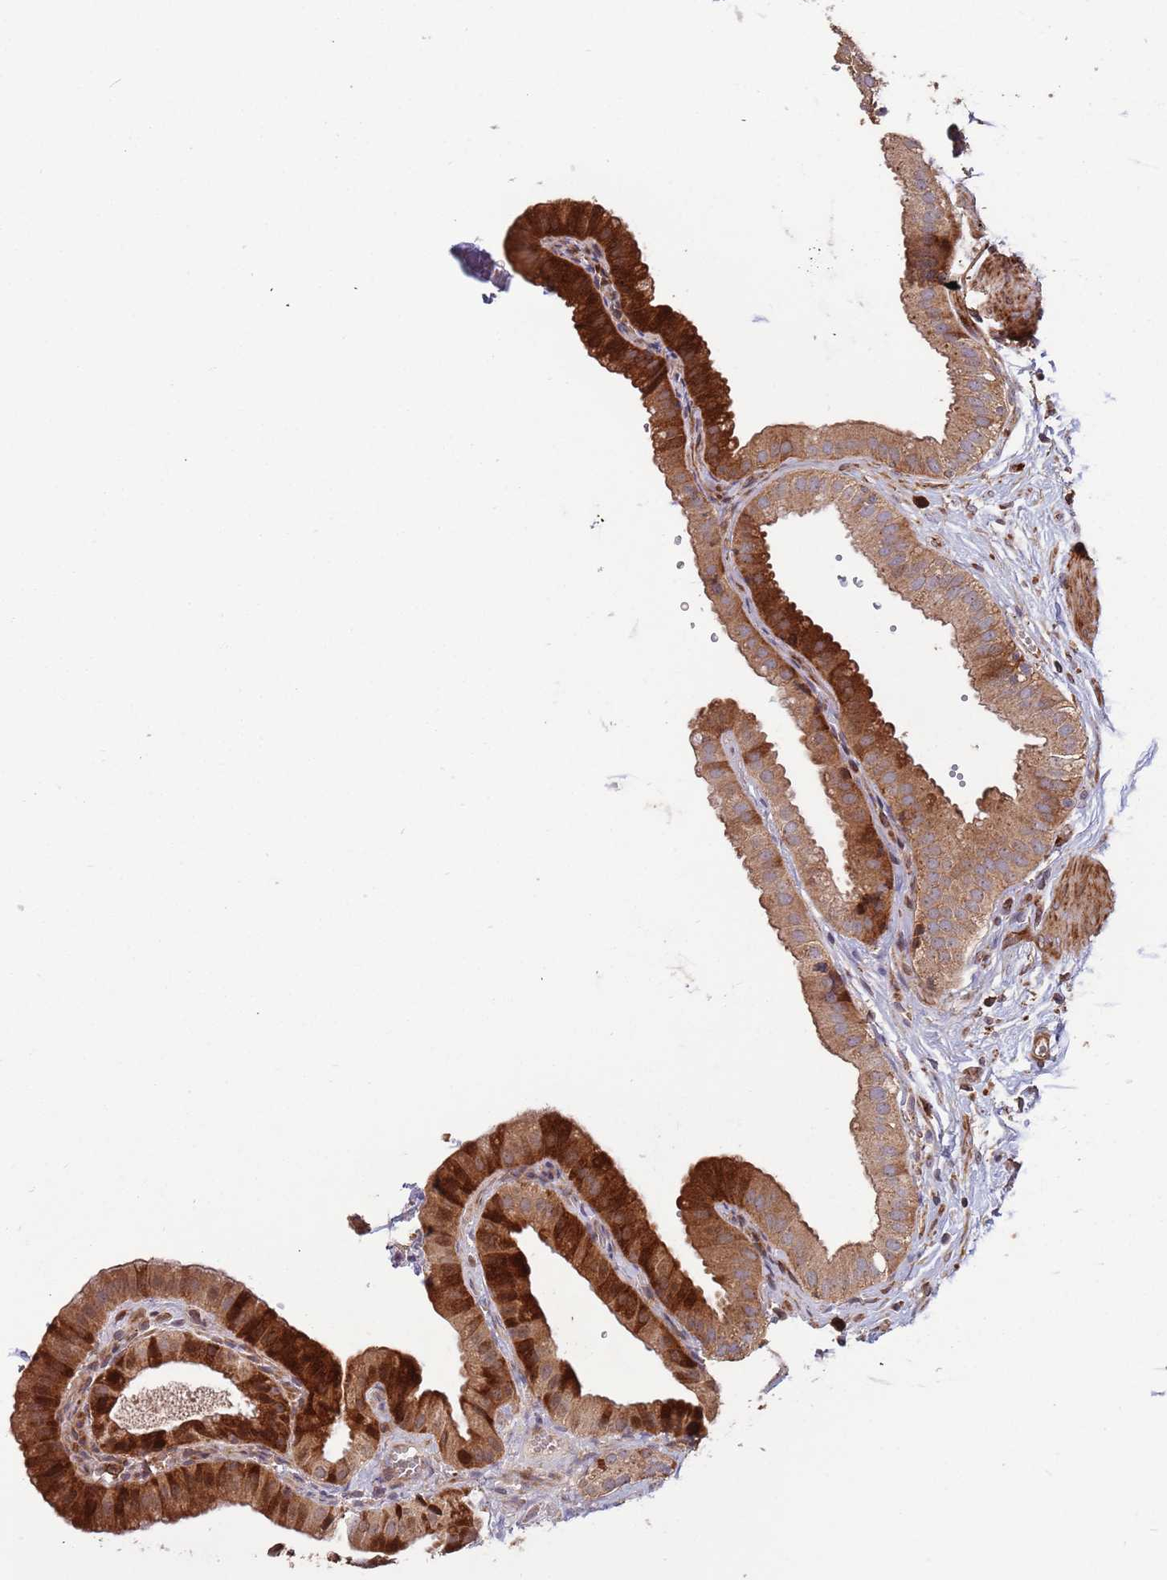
{"staining": {"intensity": "strong", "quantity": ">75%", "location": "cytoplasmic/membranous"}, "tissue": "gallbladder", "cell_type": "Glandular cells", "image_type": "normal", "snomed": [{"axis": "morphology", "description": "Normal tissue, NOS"}, {"axis": "topography", "description": "Gallbladder"}], "caption": "Immunohistochemistry of unremarkable gallbladder exhibits high levels of strong cytoplasmic/membranous expression in approximately >75% of glandular cells. The protein of interest is shown in brown color, while the nuclei are stained blue.", "gene": "ZNF428", "patient": {"sex": "female", "age": 61}}